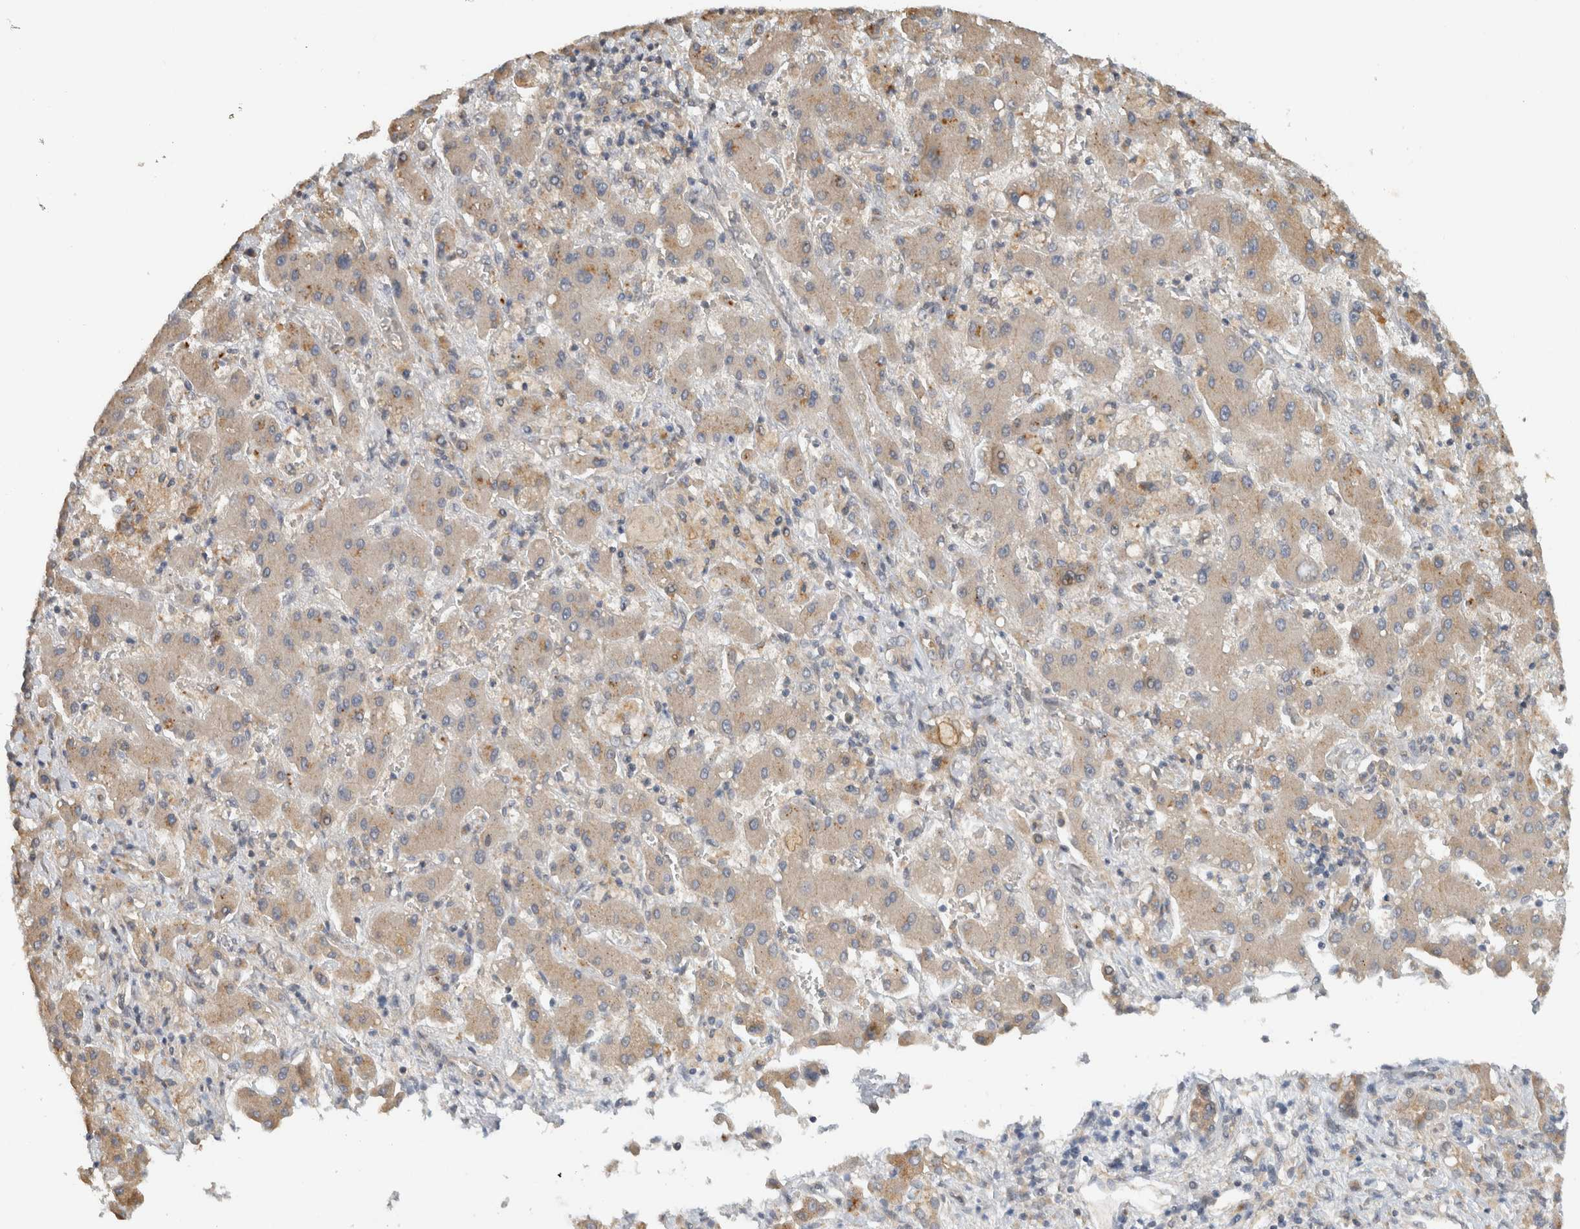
{"staining": {"intensity": "weak", "quantity": ">75%", "location": "cytoplasmic/membranous"}, "tissue": "liver cancer", "cell_type": "Tumor cells", "image_type": "cancer", "snomed": [{"axis": "morphology", "description": "Cholangiocarcinoma"}, {"axis": "topography", "description": "Liver"}], "caption": "Liver cancer stained for a protein demonstrates weak cytoplasmic/membranous positivity in tumor cells.", "gene": "ERCC6L2", "patient": {"sex": "male", "age": 50}}